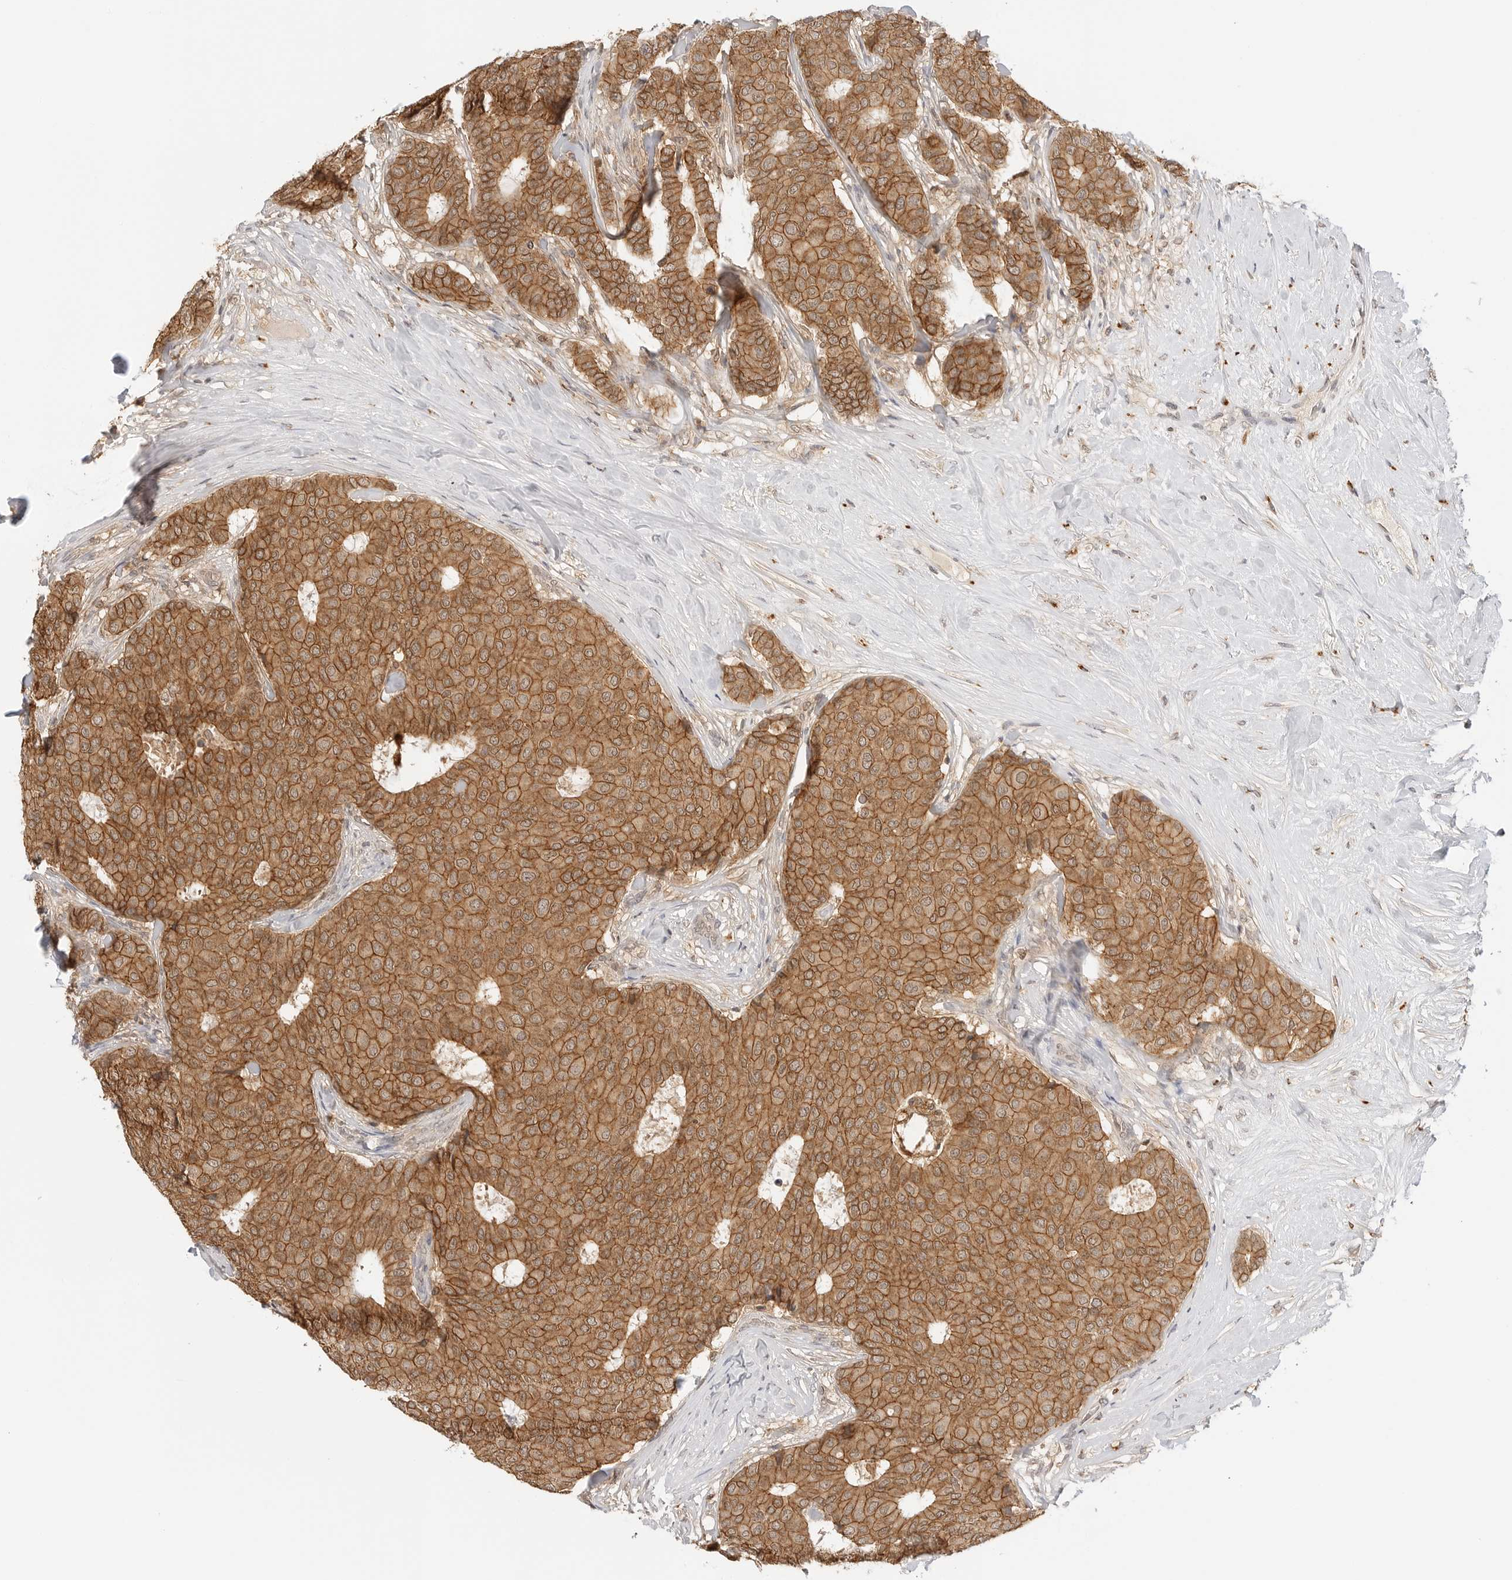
{"staining": {"intensity": "moderate", "quantity": ">75%", "location": "cytoplasmic/membranous"}, "tissue": "breast cancer", "cell_type": "Tumor cells", "image_type": "cancer", "snomed": [{"axis": "morphology", "description": "Duct carcinoma"}, {"axis": "topography", "description": "Breast"}], "caption": "DAB (3,3'-diaminobenzidine) immunohistochemical staining of human intraductal carcinoma (breast) displays moderate cytoplasmic/membranous protein positivity in about >75% of tumor cells.", "gene": "EPHA1", "patient": {"sex": "female", "age": 75}}